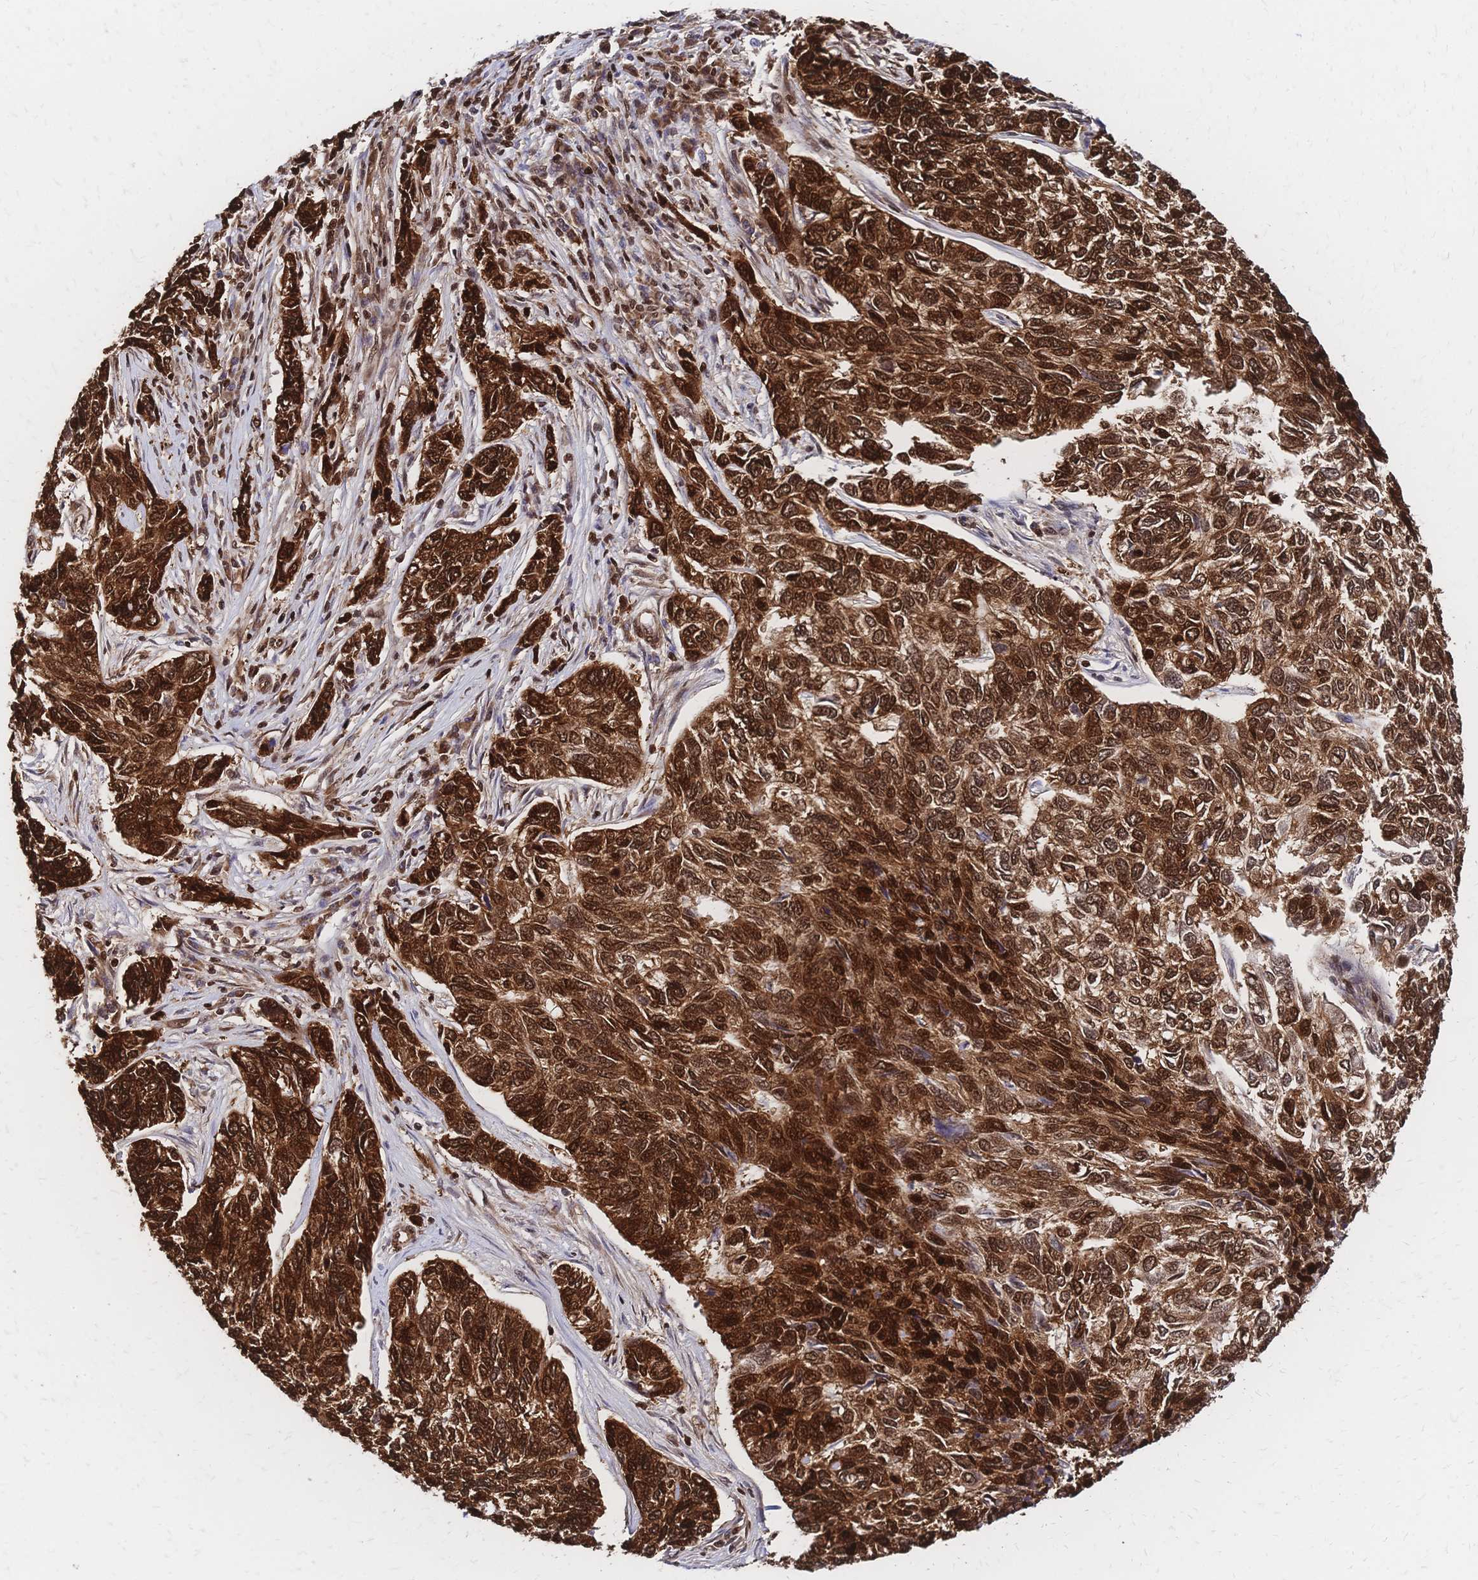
{"staining": {"intensity": "strong", "quantity": ">75%", "location": "cytoplasmic/membranous,nuclear"}, "tissue": "skin cancer", "cell_type": "Tumor cells", "image_type": "cancer", "snomed": [{"axis": "morphology", "description": "Basal cell carcinoma"}, {"axis": "topography", "description": "Skin"}], "caption": "There is high levels of strong cytoplasmic/membranous and nuclear expression in tumor cells of basal cell carcinoma (skin), as demonstrated by immunohistochemical staining (brown color).", "gene": "HDGF", "patient": {"sex": "female", "age": 65}}